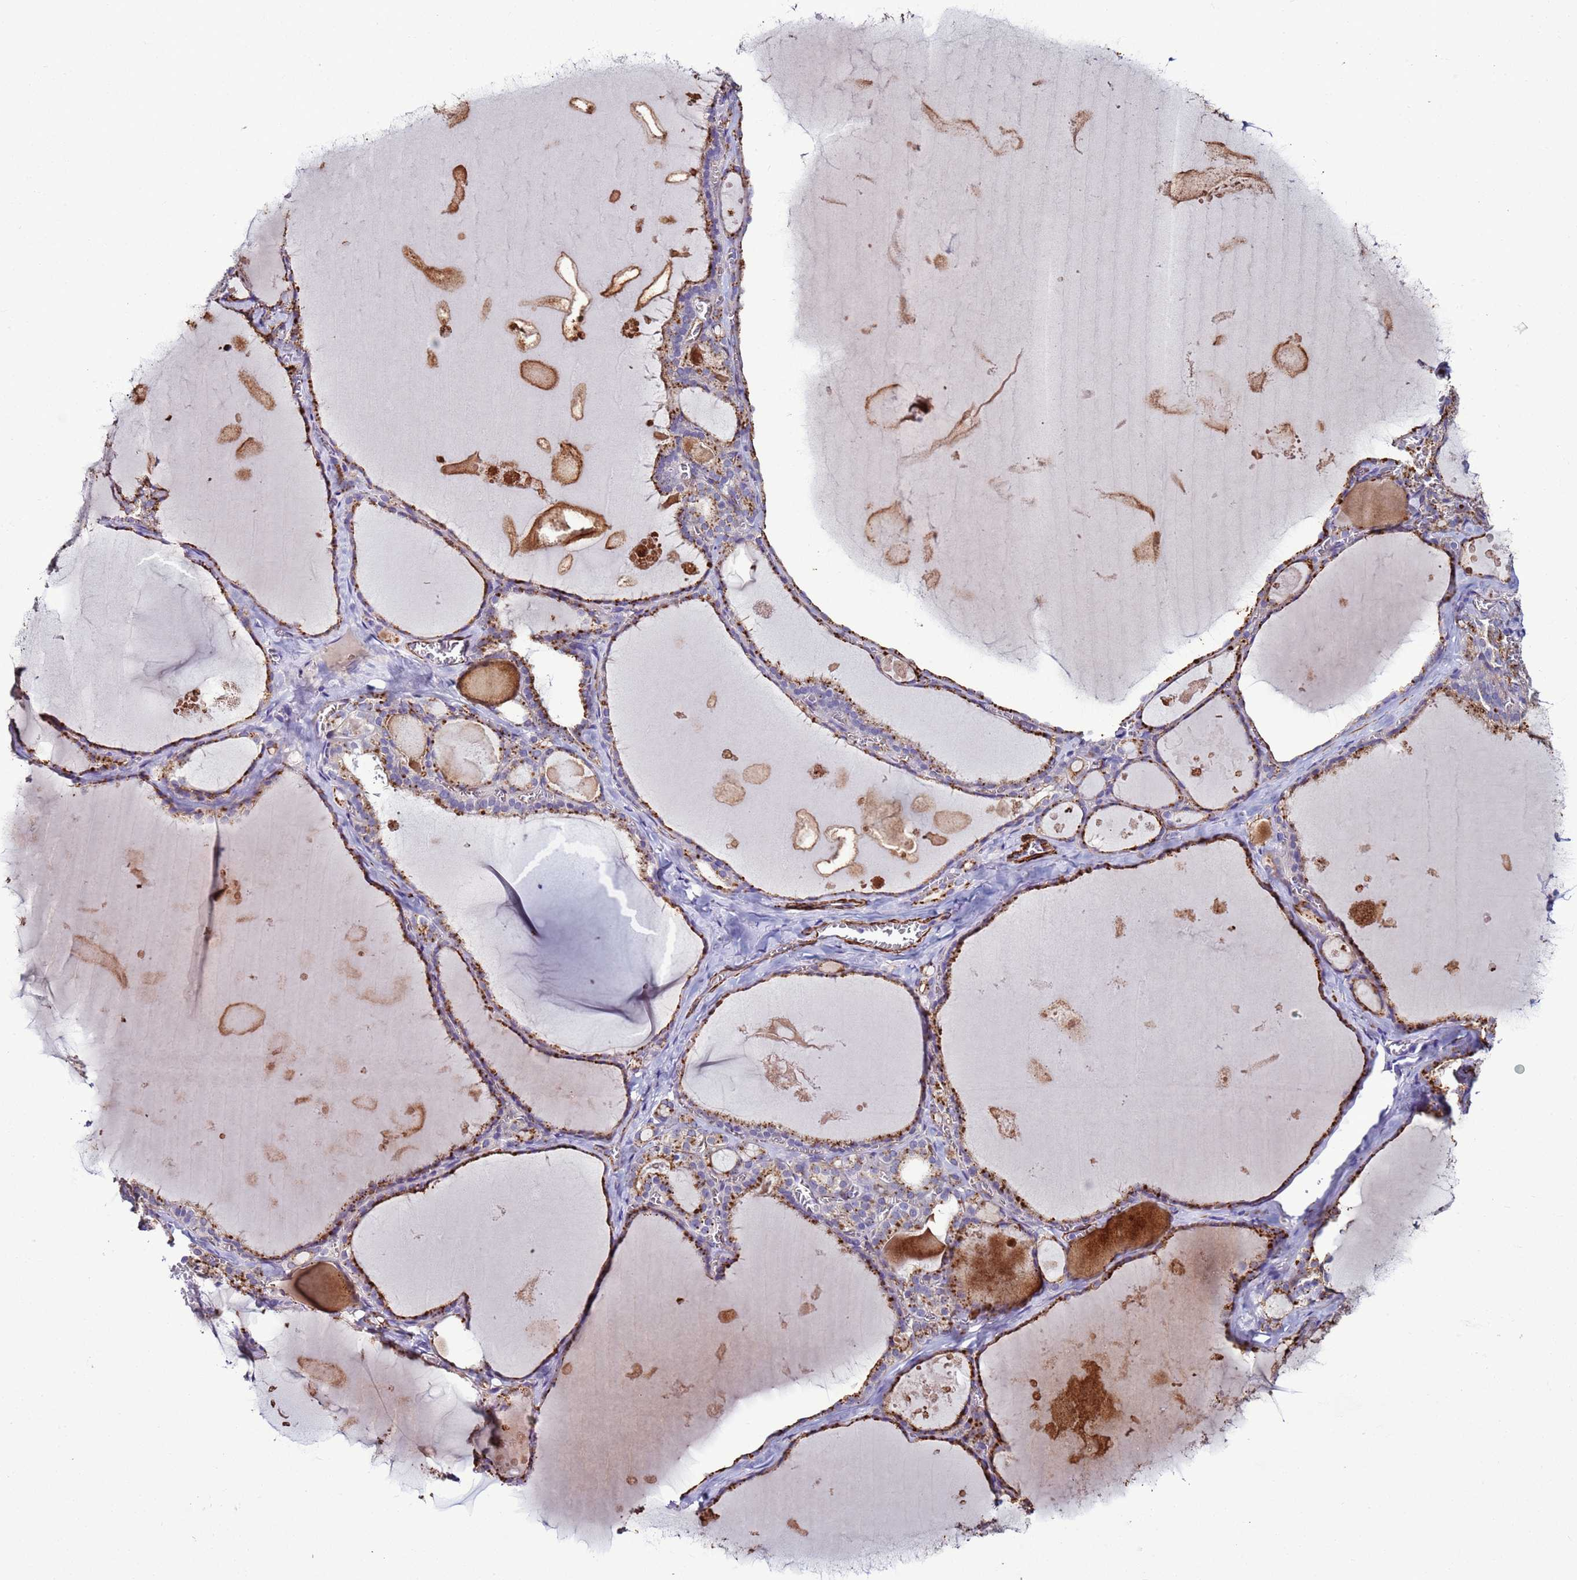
{"staining": {"intensity": "moderate", "quantity": ">75%", "location": "cytoplasmic/membranous"}, "tissue": "thyroid gland", "cell_type": "Glandular cells", "image_type": "normal", "snomed": [{"axis": "morphology", "description": "Normal tissue, NOS"}, {"axis": "topography", "description": "Thyroid gland"}], "caption": "This micrograph exhibits IHC staining of normal human thyroid gland, with medium moderate cytoplasmic/membranous staining in about >75% of glandular cells.", "gene": "RABL2A", "patient": {"sex": "male", "age": 56}}